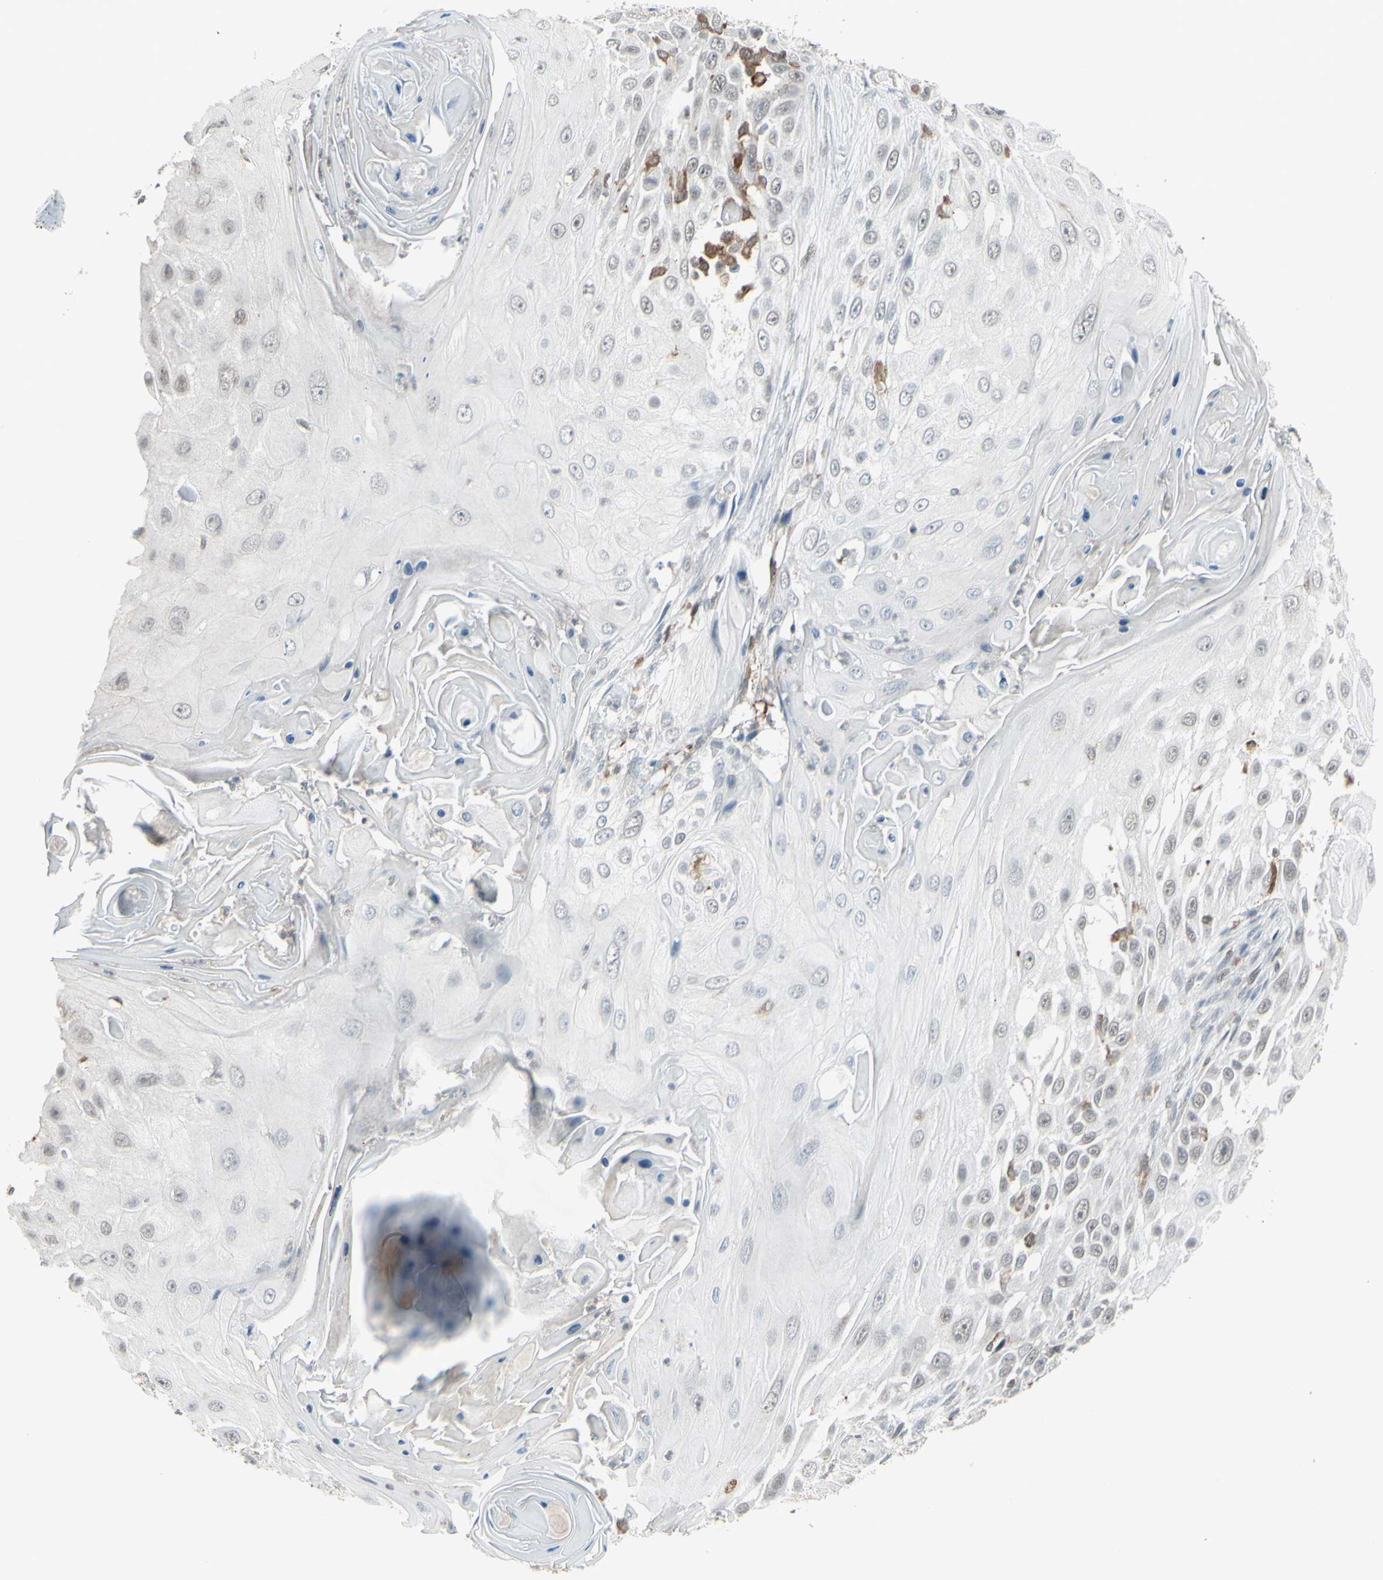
{"staining": {"intensity": "negative", "quantity": "none", "location": "none"}, "tissue": "skin cancer", "cell_type": "Tumor cells", "image_type": "cancer", "snomed": [{"axis": "morphology", "description": "Squamous cell carcinoma, NOS"}, {"axis": "topography", "description": "Skin"}], "caption": "There is no significant staining in tumor cells of skin squamous cell carcinoma.", "gene": "SAMSN1", "patient": {"sex": "female", "age": 44}}